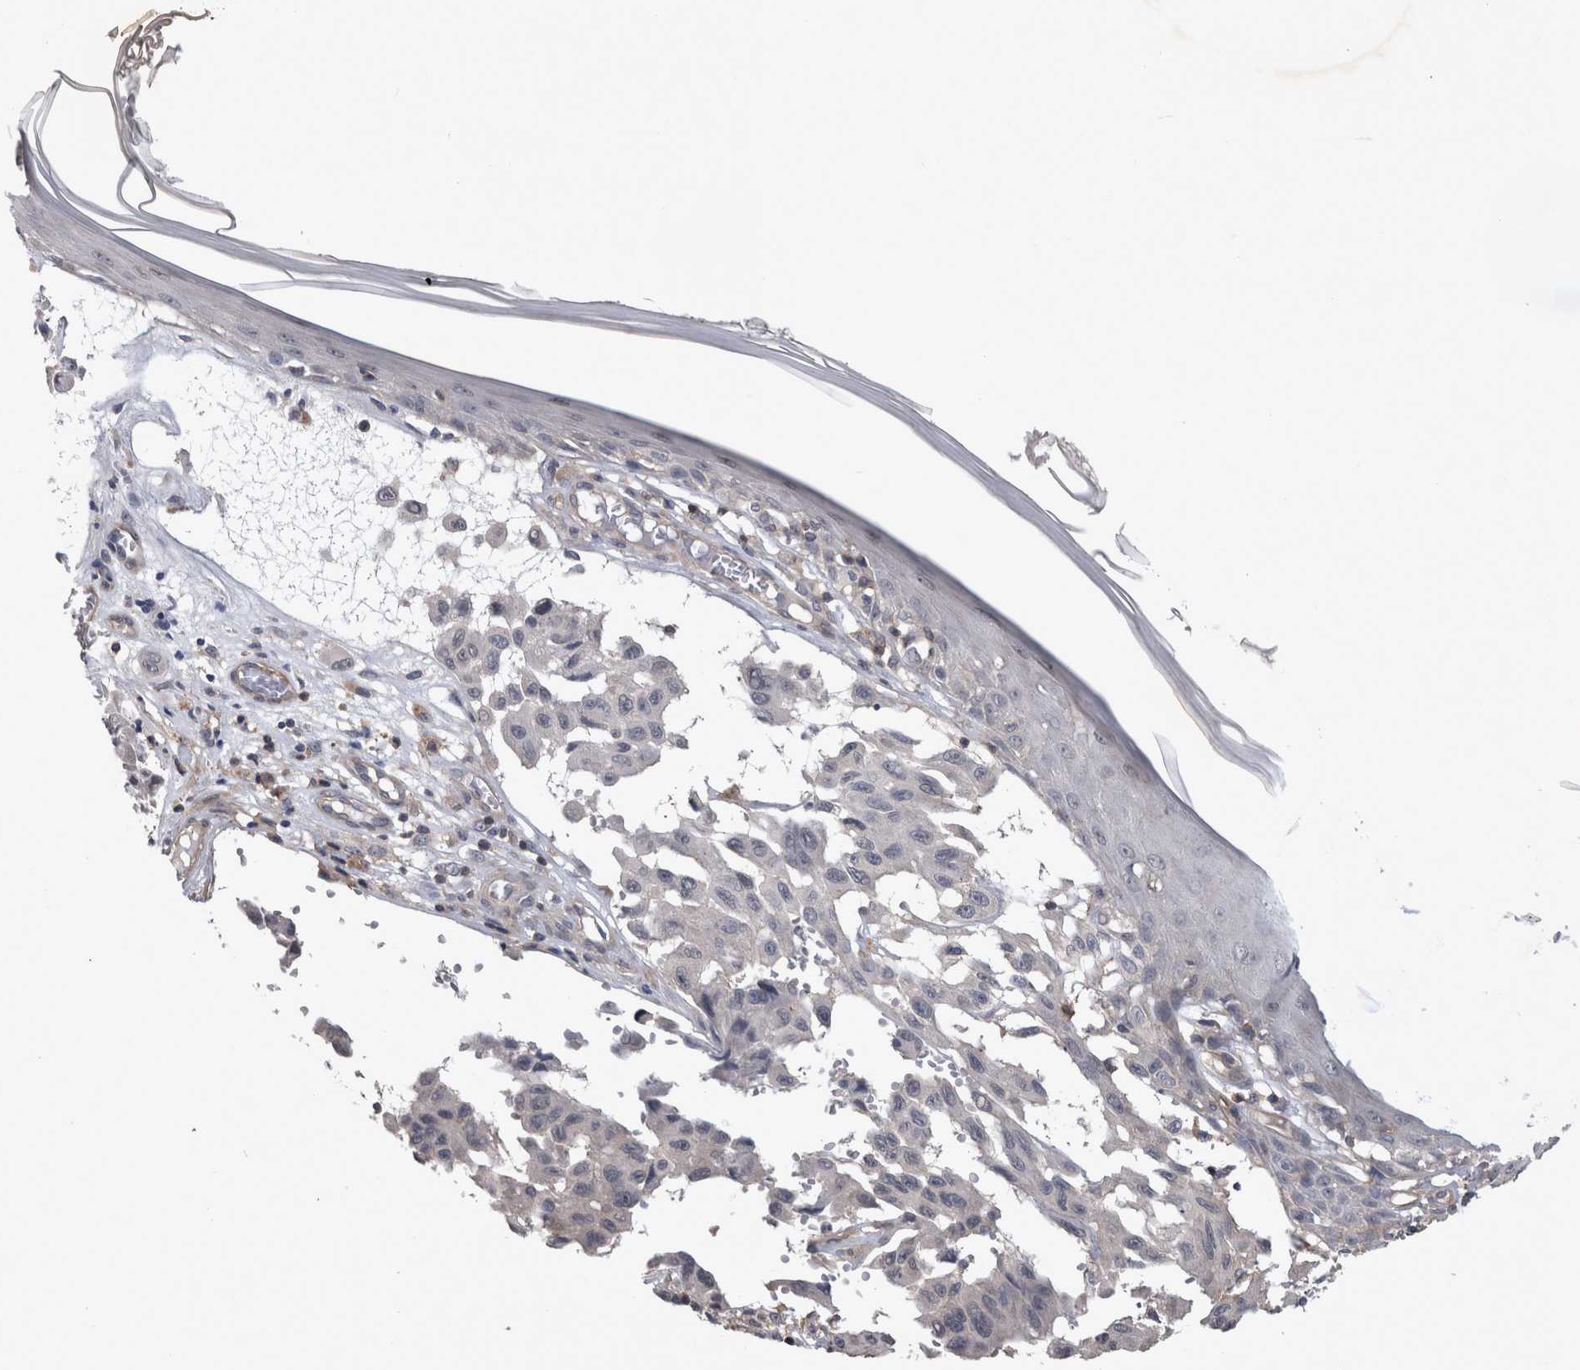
{"staining": {"intensity": "negative", "quantity": "none", "location": "none"}, "tissue": "melanoma", "cell_type": "Tumor cells", "image_type": "cancer", "snomed": [{"axis": "morphology", "description": "Malignant melanoma, NOS"}, {"axis": "topography", "description": "Skin"}], "caption": "DAB immunohistochemical staining of melanoma displays no significant expression in tumor cells.", "gene": "SPATA48", "patient": {"sex": "male", "age": 30}}